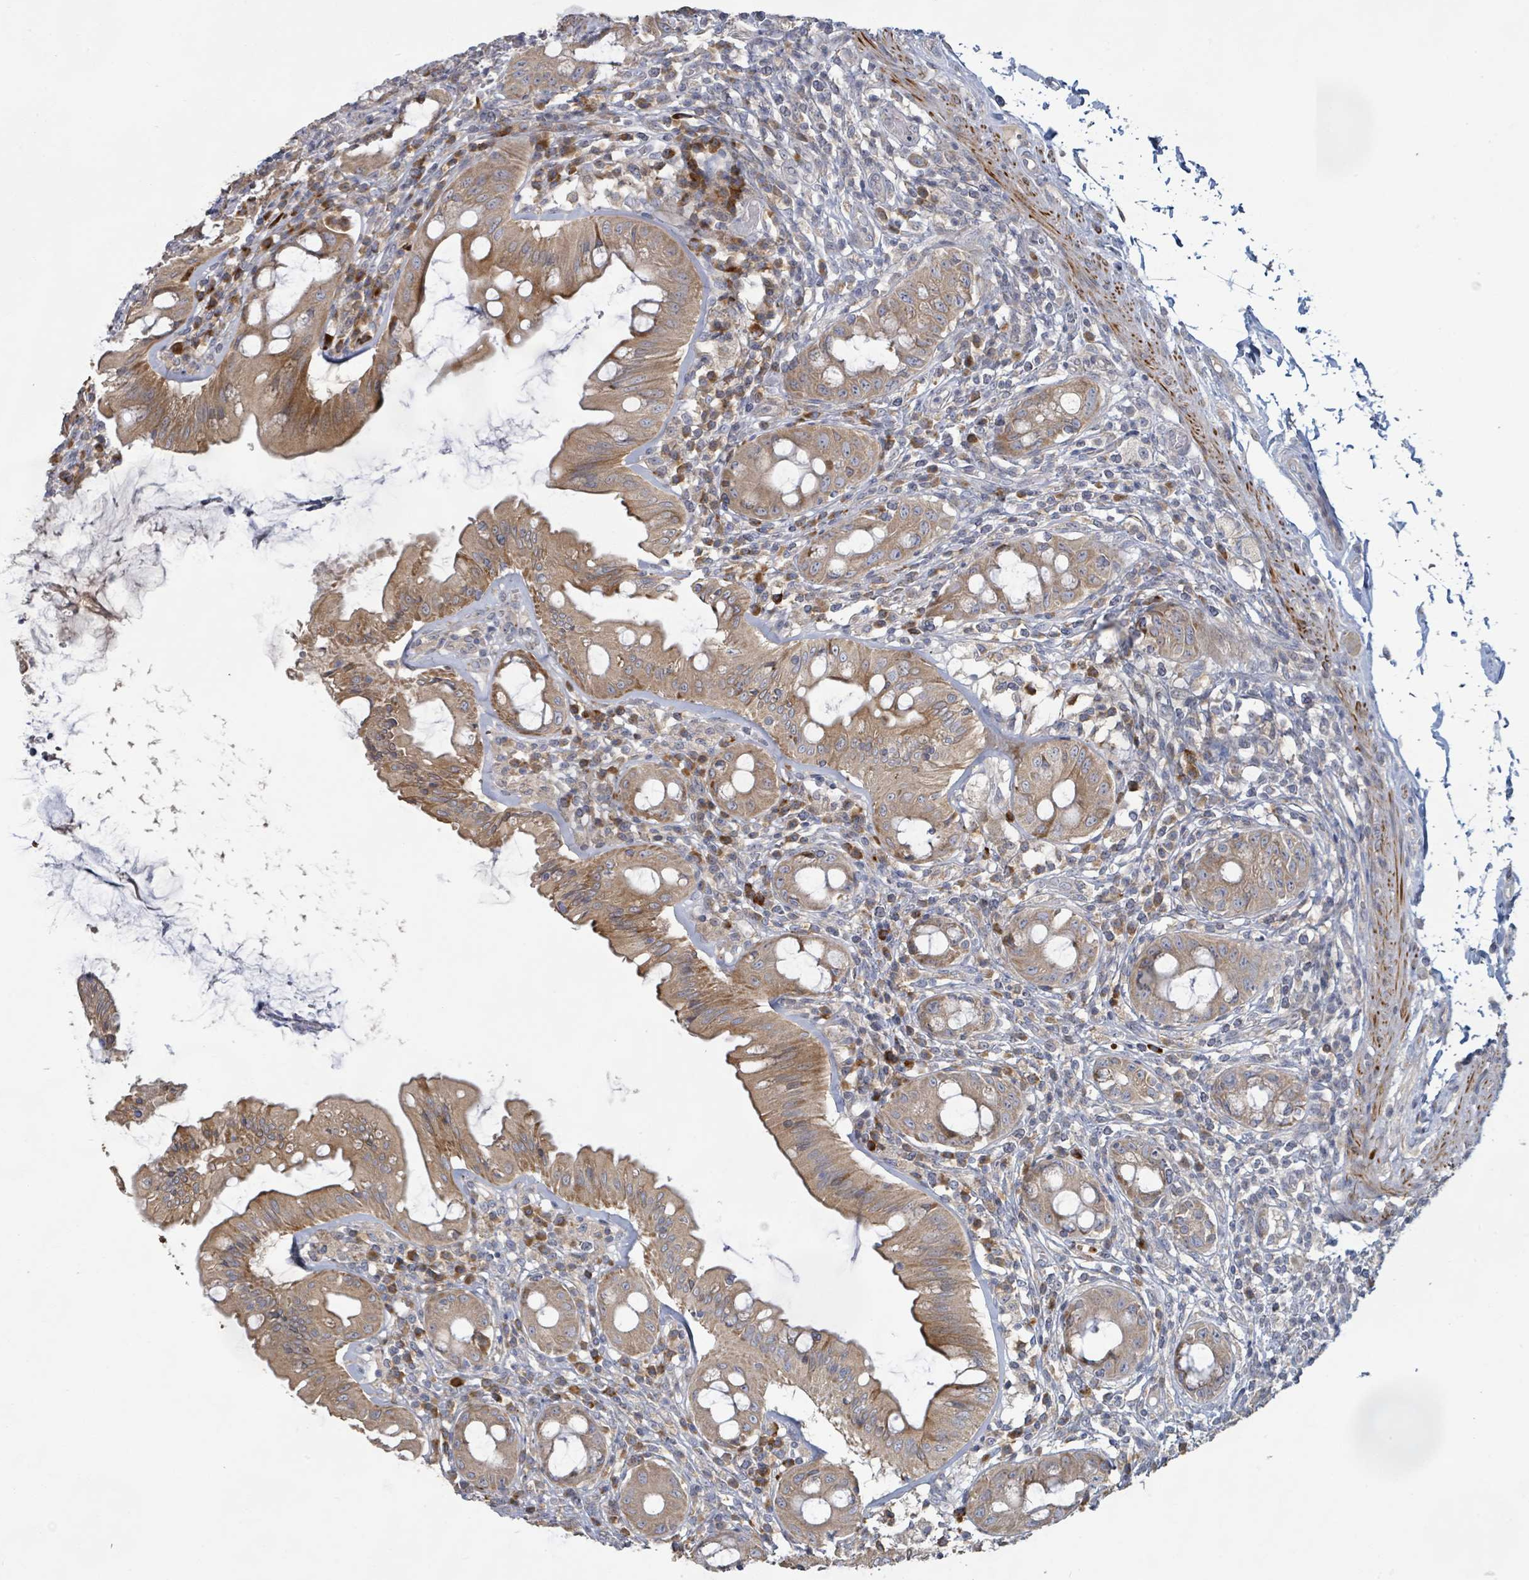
{"staining": {"intensity": "moderate", "quantity": ">75%", "location": "cytoplasmic/membranous"}, "tissue": "rectum", "cell_type": "Glandular cells", "image_type": "normal", "snomed": [{"axis": "morphology", "description": "Normal tissue, NOS"}, {"axis": "topography", "description": "Rectum"}], "caption": "The image reveals staining of normal rectum, revealing moderate cytoplasmic/membranous protein staining (brown color) within glandular cells. (DAB (3,3'-diaminobenzidine) IHC with brightfield microscopy, high magnification).", "gene": "KCNS2", "patient": {"sex": "female", "age": 57}}